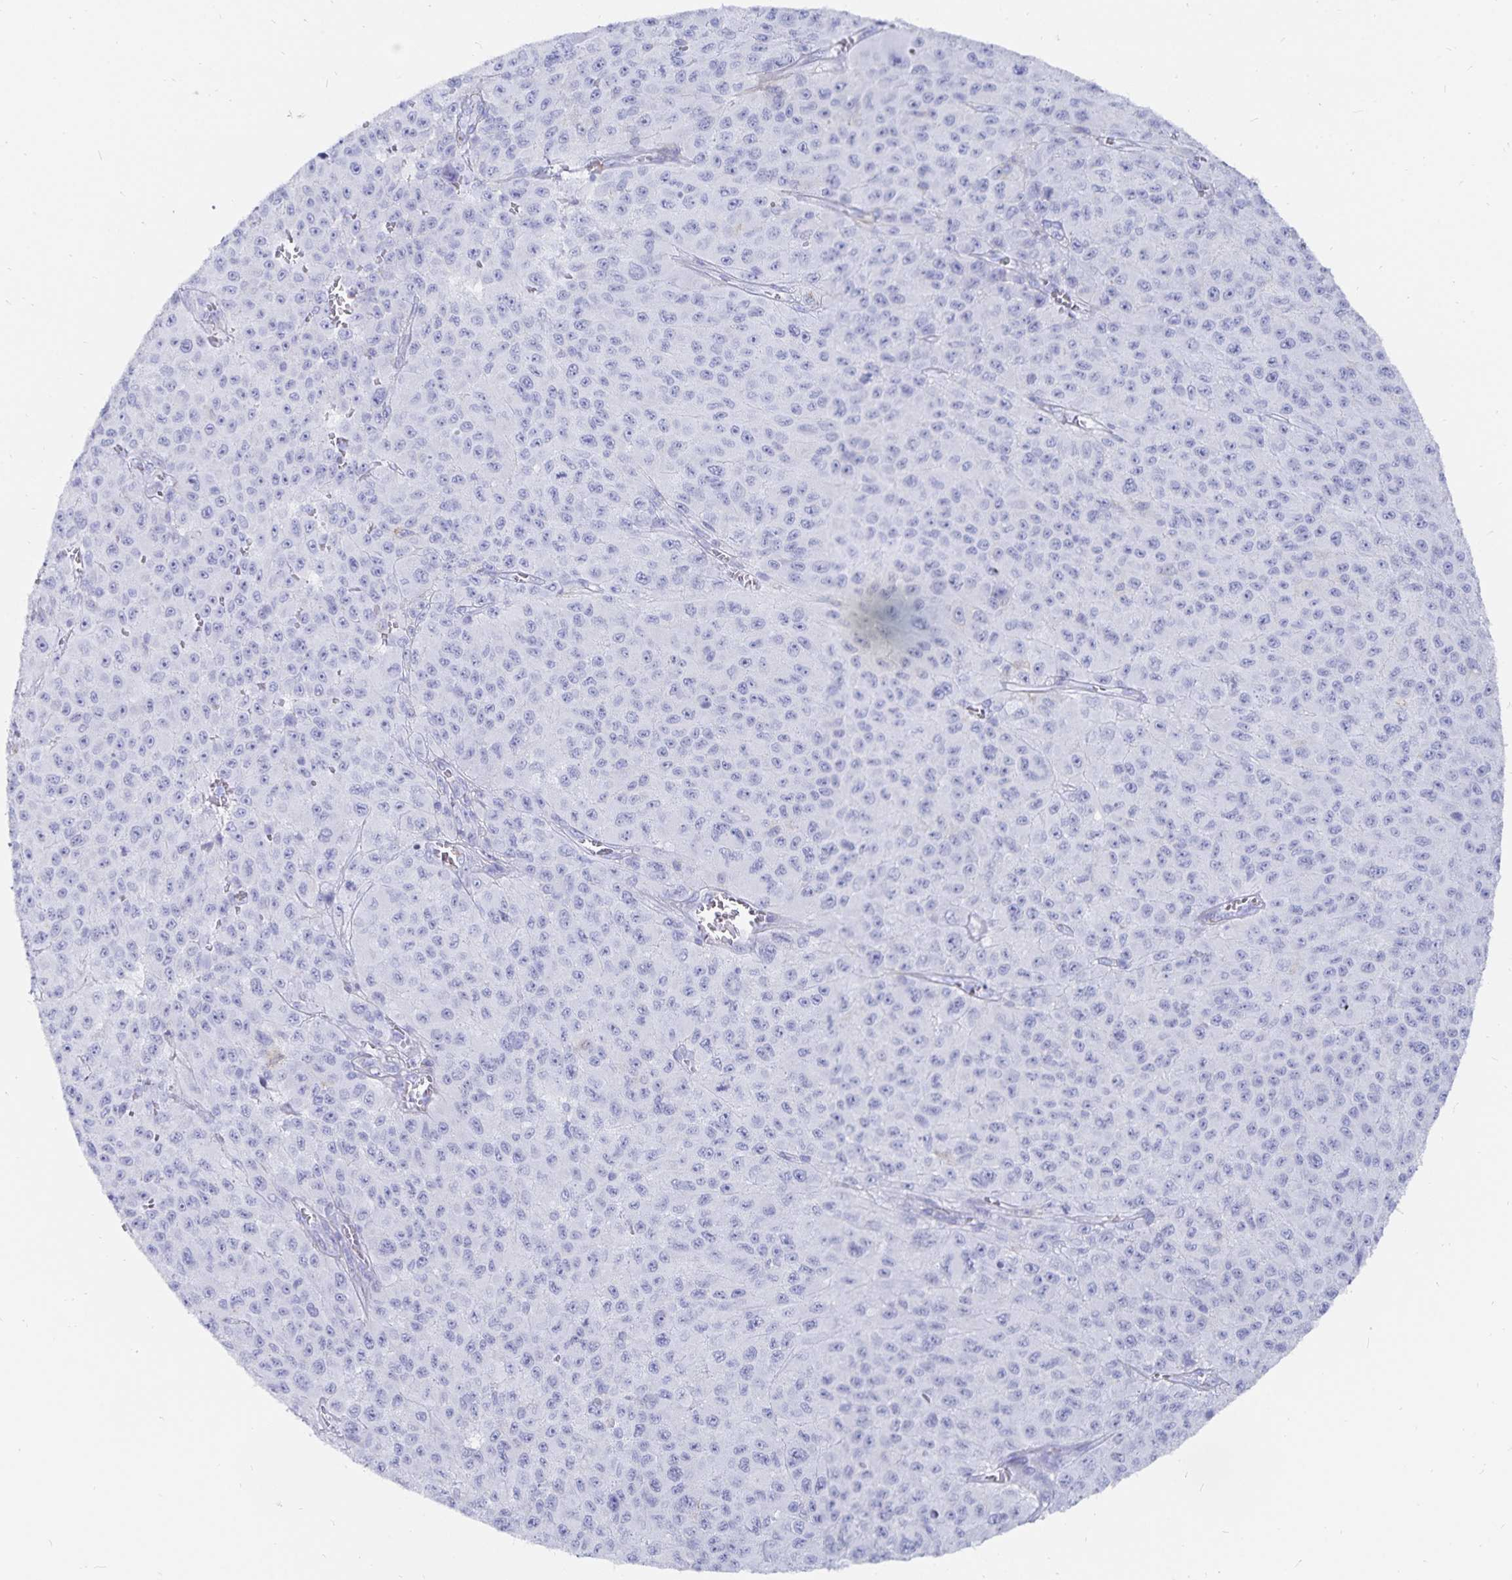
{"staining": {"intensity": "negative", "quantity": "none", "location": "none"}, "tissue": "melanoma", "cell_type": "Tumor cells", "image_type": "cancer", "snomed": [{"axis": "morphology", "description": "Malignant melanoma, NOS"}, {"axis": "topography", "description": "Skin"}], "caption": "IHC histopathology image of neoplastic tissue: human melanoma stained with DAB reveals no significant protein staining in tumor cells.", "gene": "INSL5", "patient": {"sex": "male", "age": 73}}